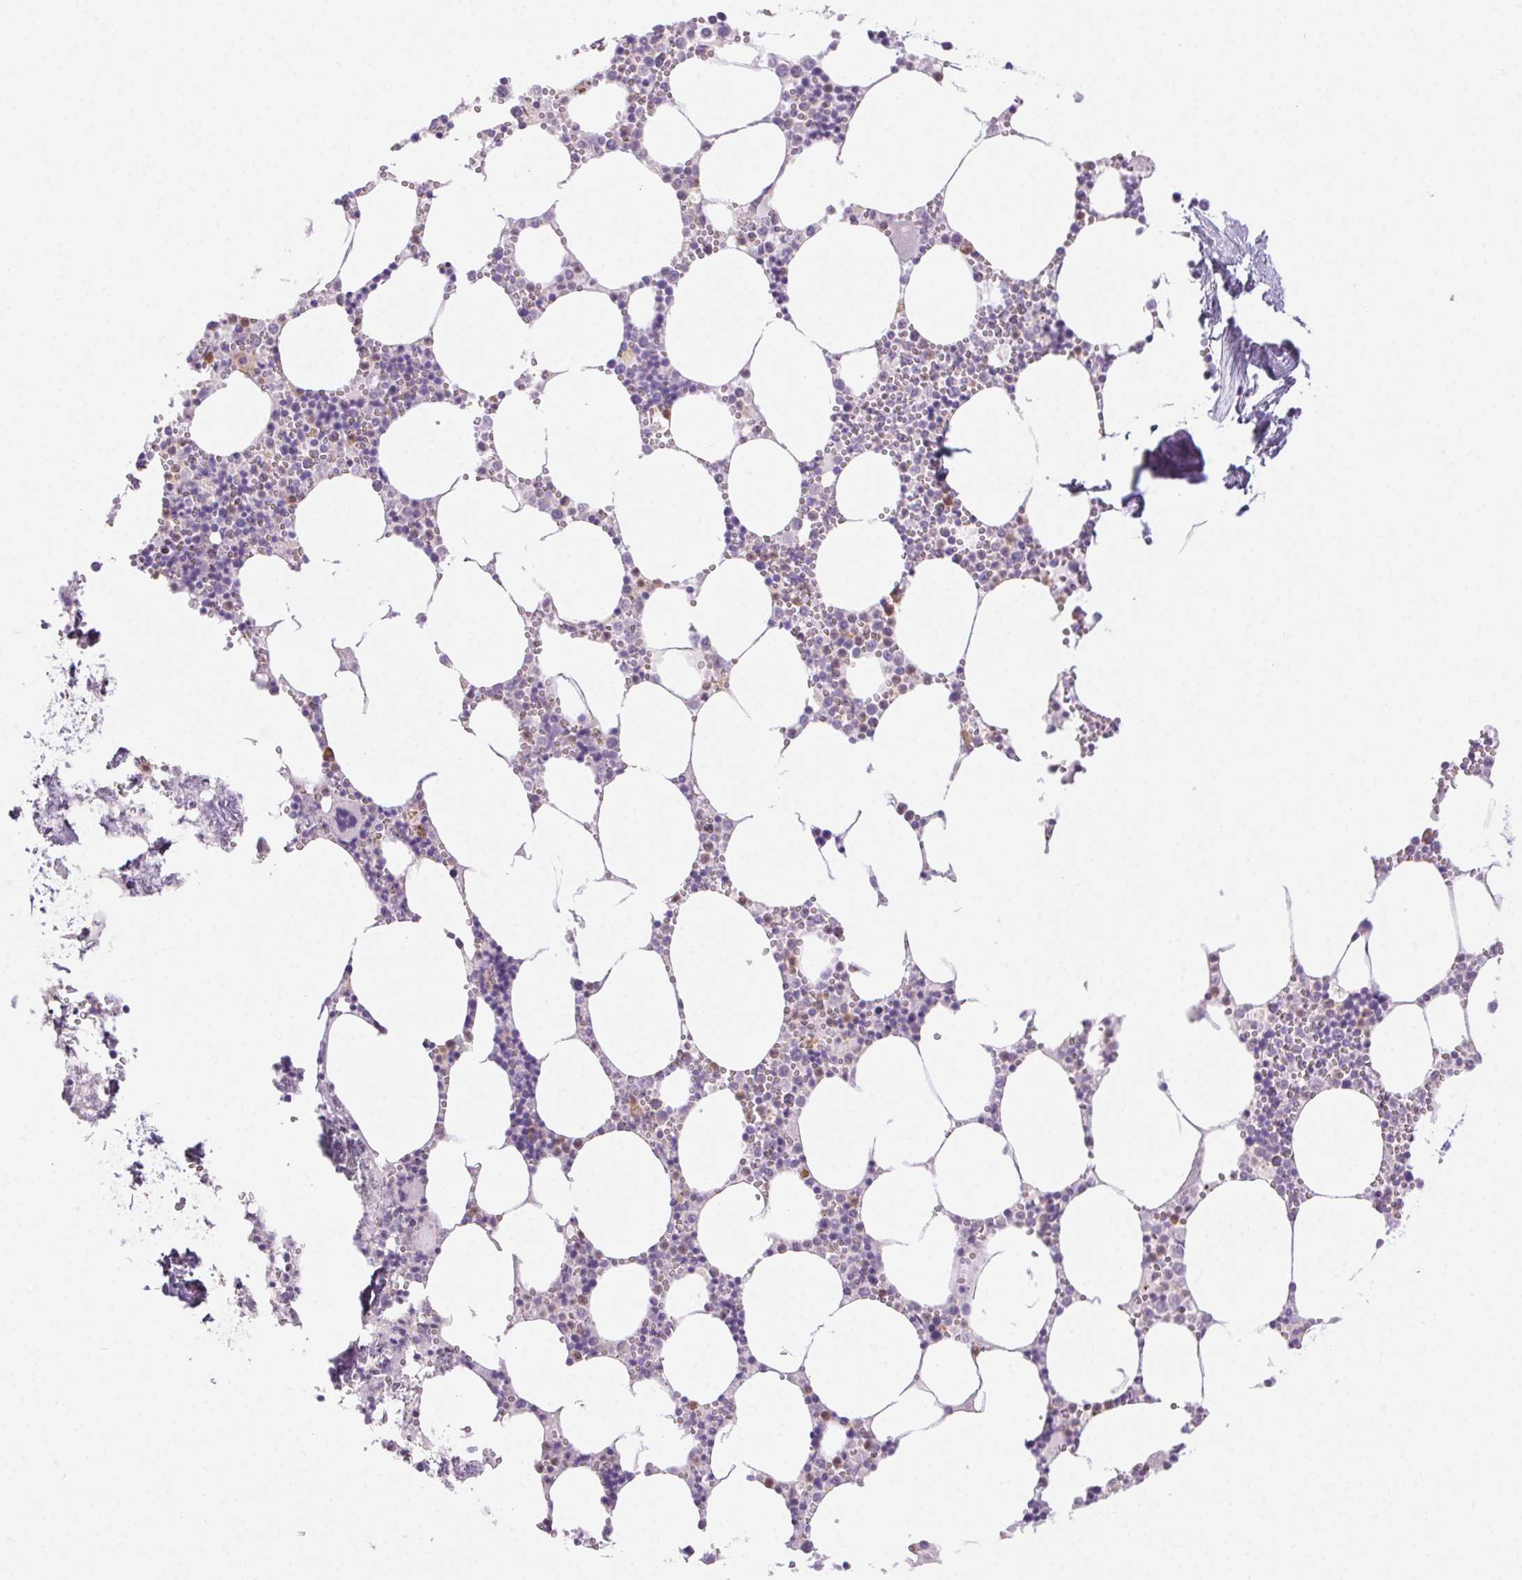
{"staining": {"intensity": "moderate", "quantity": "<25%", "location": "nuclear"}, "tissue": "bone marrow", "cell_type": "Hematopoietic cells", "image_type": "normal", "snomed": [{"axis": "morphology", "description": "Normal tissue, NOS"}, {"axis": "topography", "description": "Bone marrow"}], "caption": "There is low levels of moderate nuclear staining in hematopoietic cells of unremarkable bone marrow, as demonstrated by immunohistochemical staining (brown color).", "gene": "TMEM45A", "patient": {"sex": "male", "age": 54}}